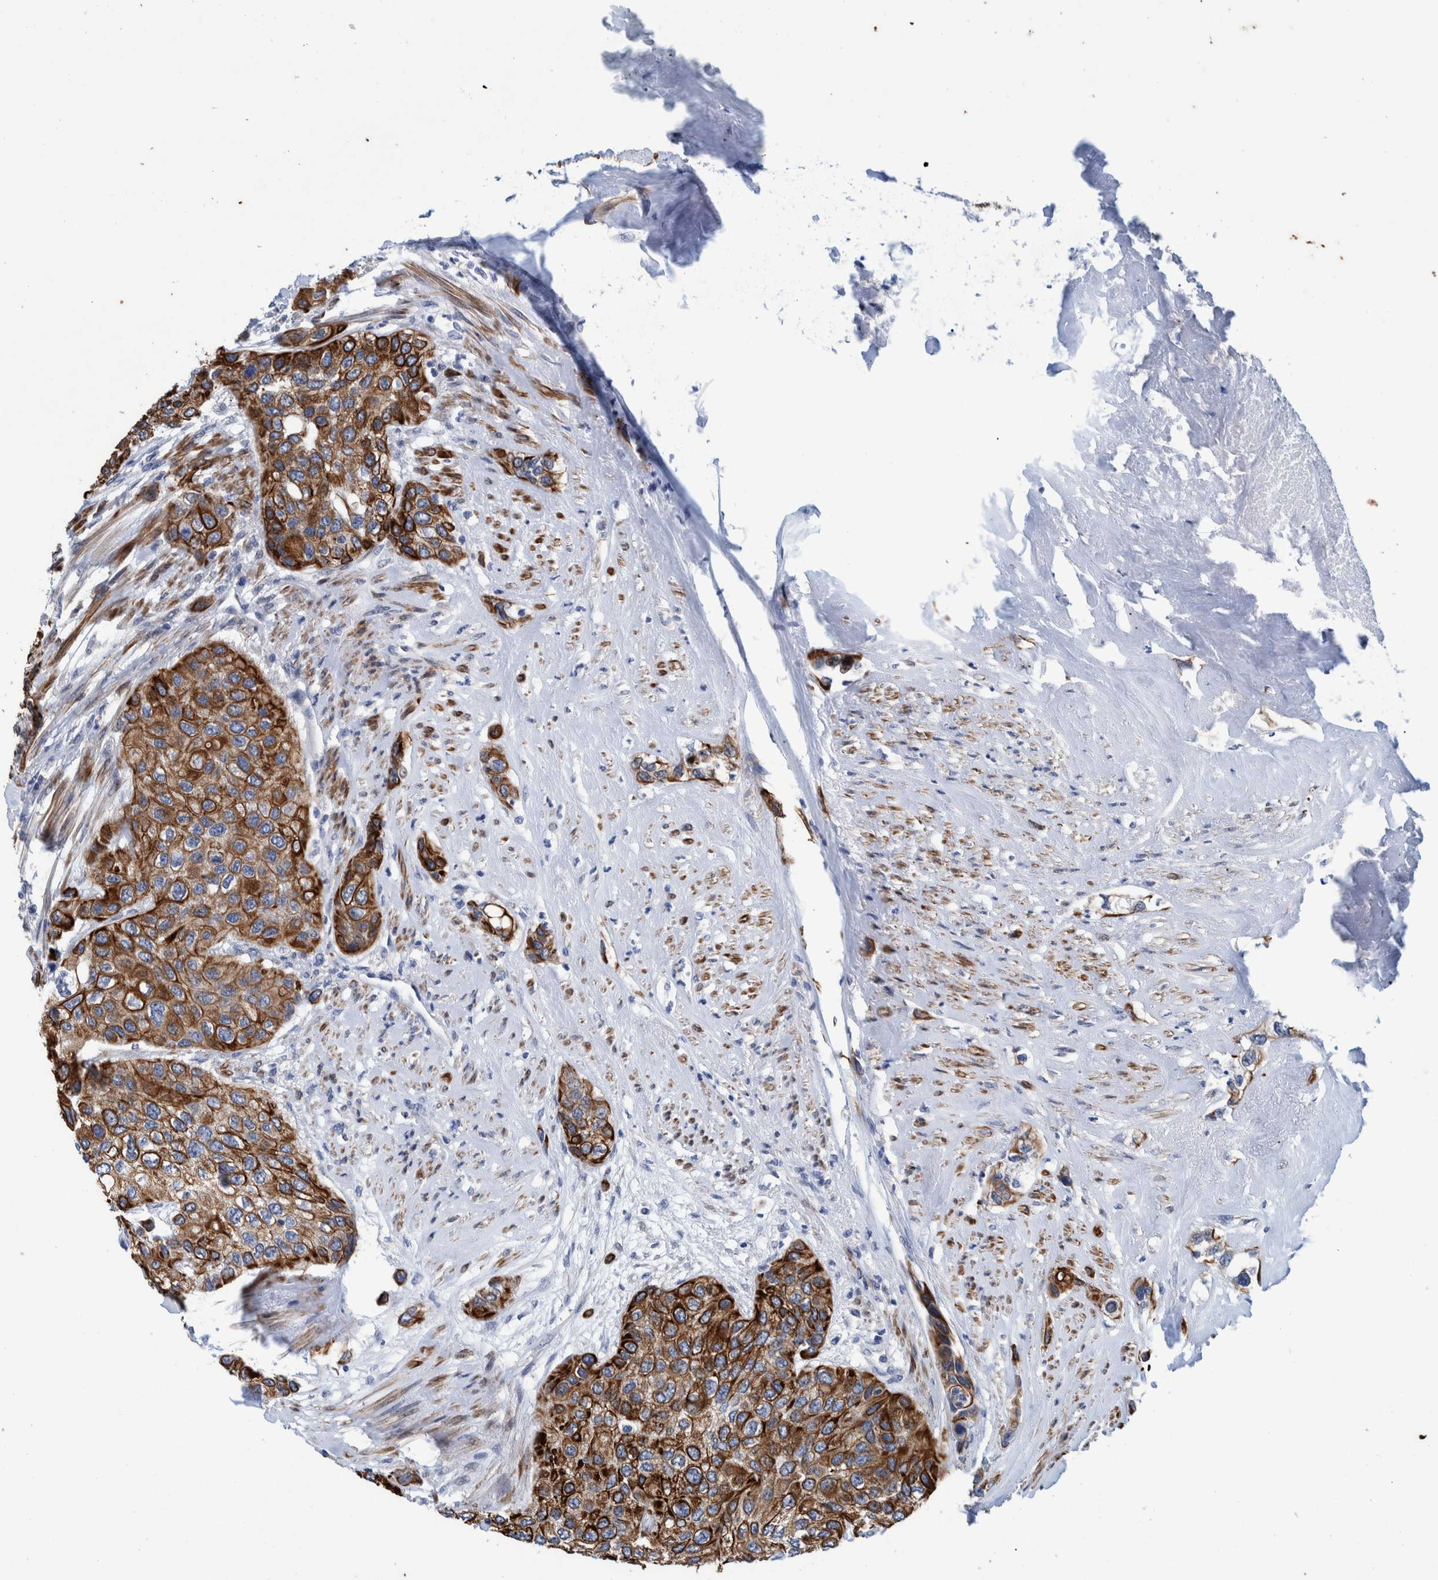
{"staining": {"intensity": "strong", "quantity": ">75%", "location": "cytoplasmic/membranous"}, "tissue": "urothelial cancer", "cell_type": "Tumor cells", "image_type": "cancer", "snomed": [{"axis": "morphology", "description": "Urothelial carcinoma, High grade"}, {"axis": "topography", "description": "Urinary bladder"}], "caption": "Urothelial cancer stained for a protein reveals strong cytoplasmic/membranous positivity in tumor cells. The protein is stained brown, and the nuclei are stained in blue (DAB IHC with brightfield microscopy, high magnification).", "gene": "MKS1", "patient": {"sex": "female", "age": 56}}